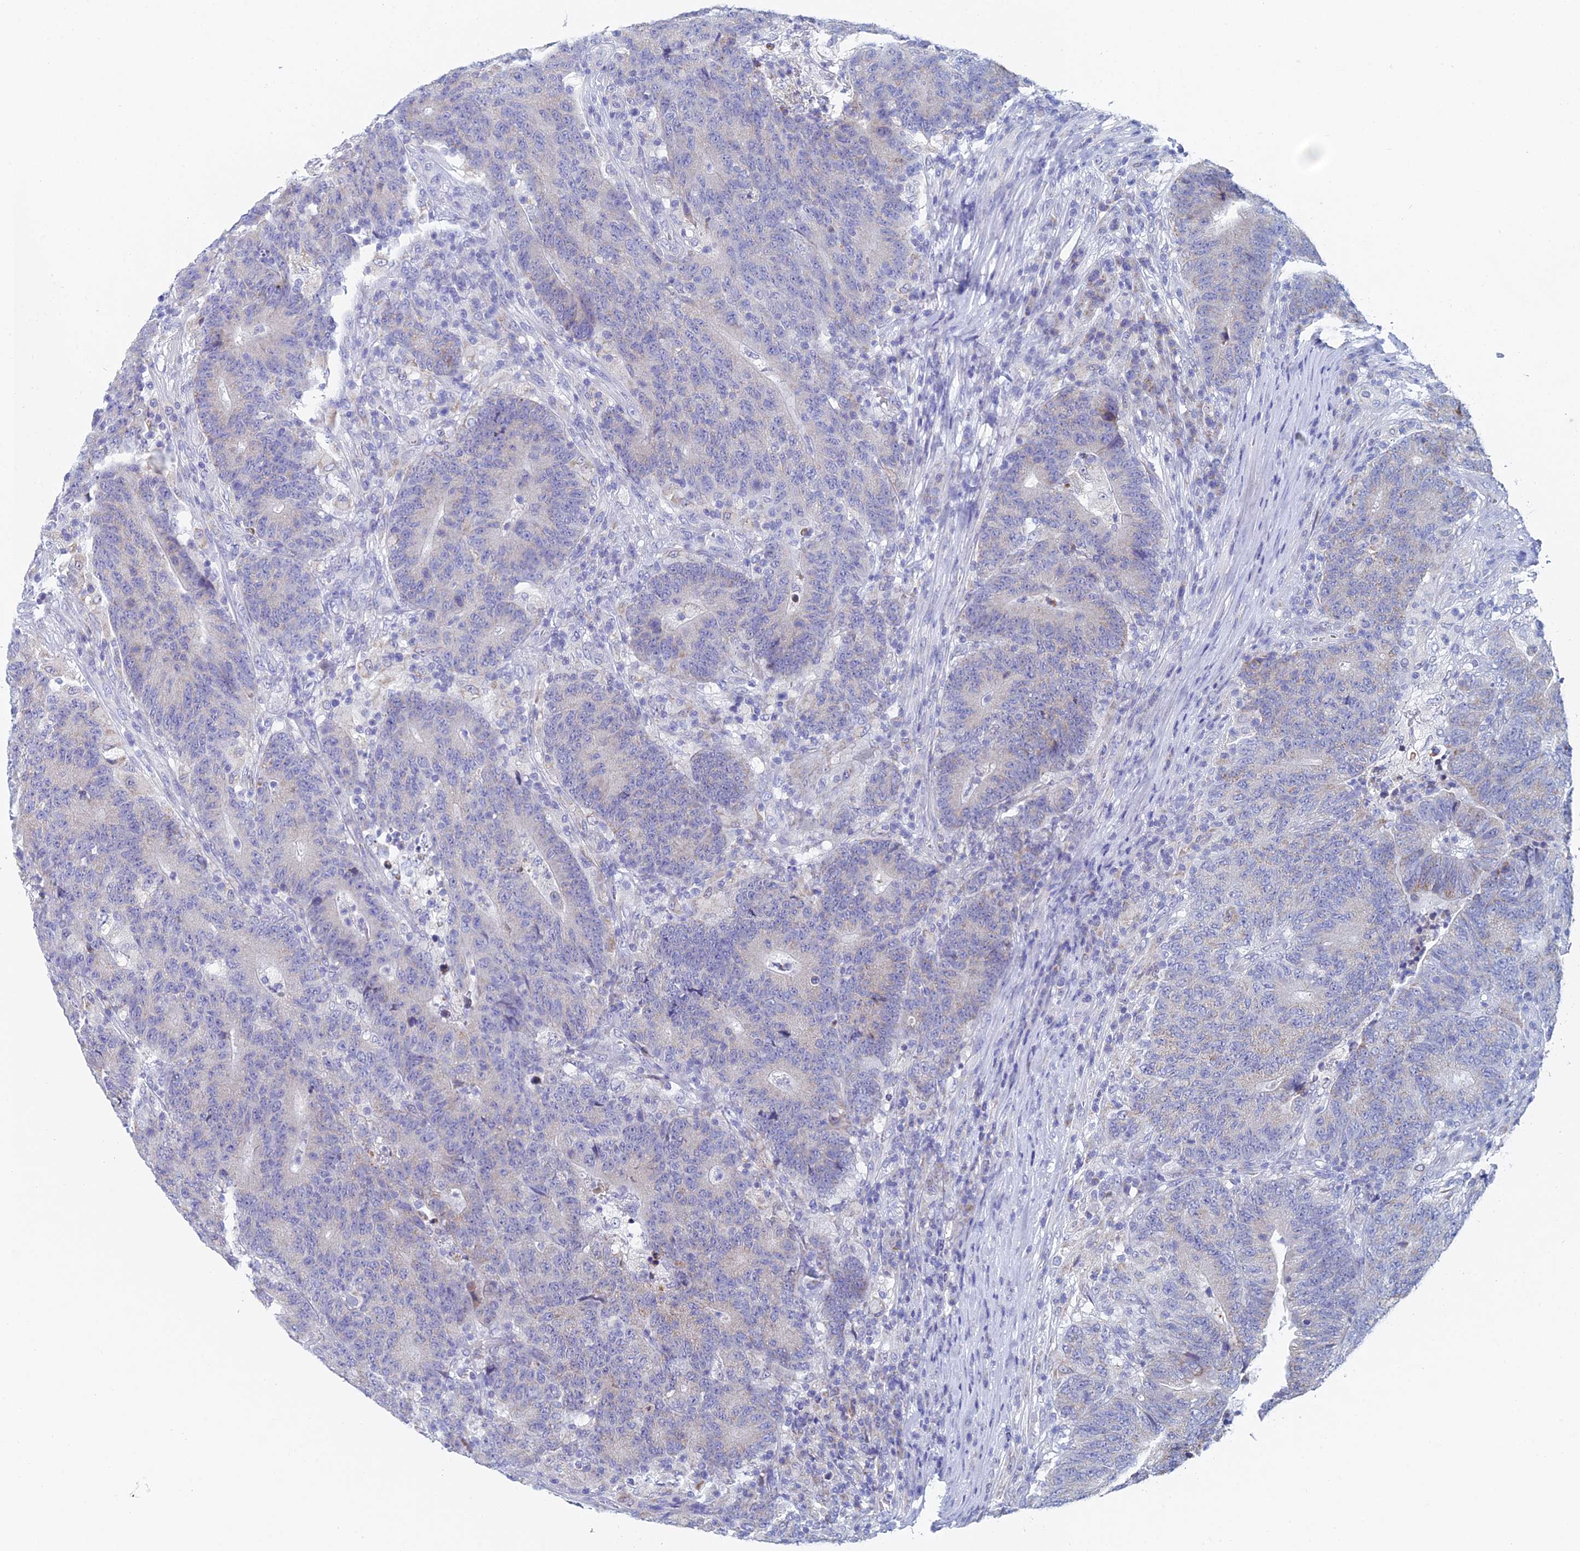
{"staining": {"intensity": "weak", "quantity": "<25%", "location": "cytoplasmic/membranous"}, "tissue": "colorectal cancer", "cell_type": "Tumor cells", "image_type": "cancer", "snomed": [{"axis": "morphology", "description": "Adenocarcinoma, NOS"}, {"axis": "topography", "description": "Colon"}], "caption": "Immunohistochemical staining of adenocarcinoma (colorectal) reveals no significant positivity in tumor cells. (Immunohistochemistry (ihc), brightfield microscopy, high magnification).", "gene": "ACSM1", "patient": {"sex": "female", "age": 75}}